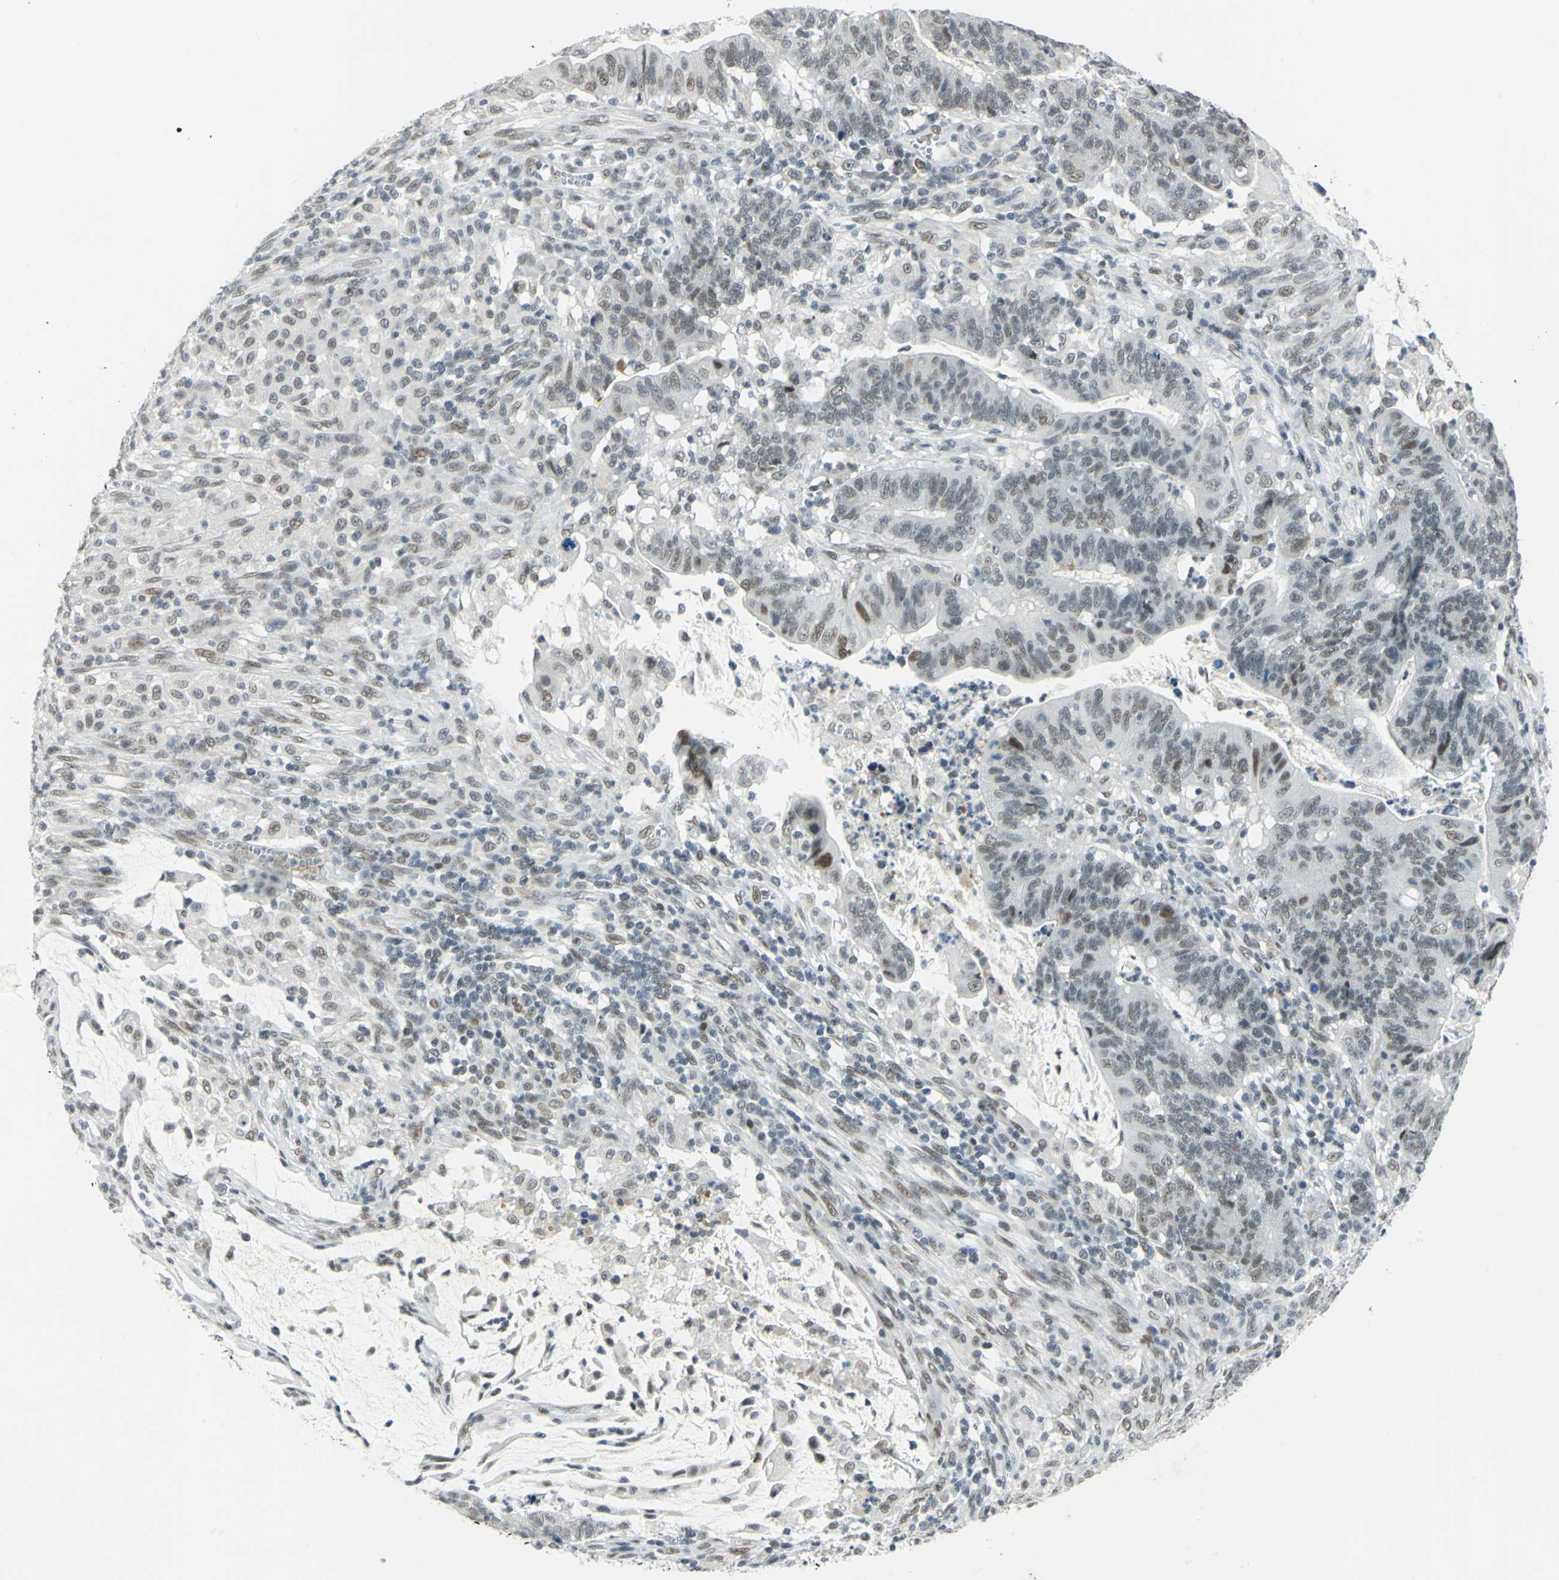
{"staining": {"intensity": "weak", "quantity": "<25%", "location": "nuclear"}, "tissue": "colorectal cancer", "cell_type": "Tumor cells", "image_type": "cancer", "snomed": [{"axis": "morphology", "description": "Adenocarcinoma, NOS"}, {"axis": "topography", "description": "Colon"}], "caption": "Histopathology image shows no protein positivity in tumor cells of colorectal cancer tissue.", "gene": "MTMR10", "patient": {"sex": "male", "age": 45}}